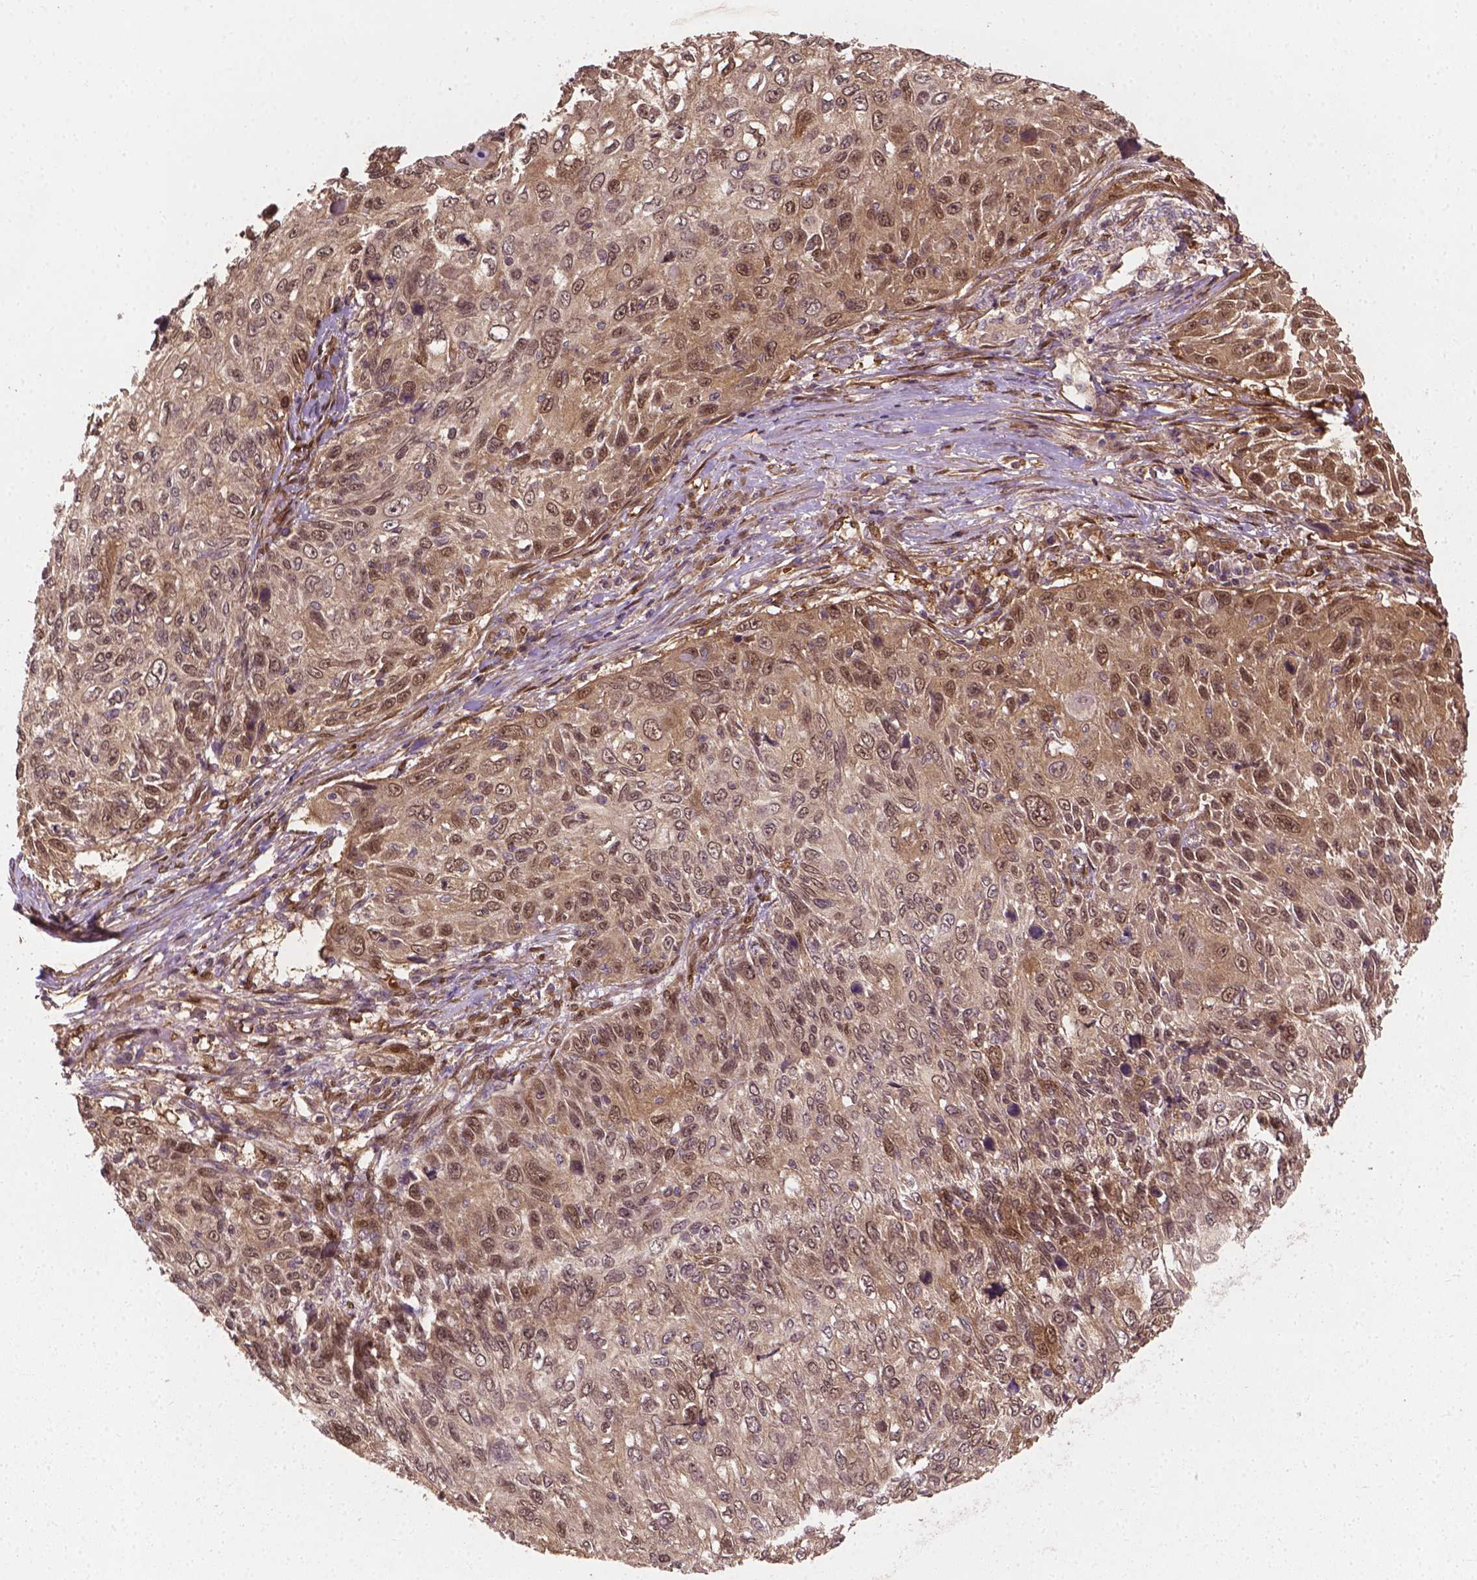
{"staining": {"intensity": "weak", "quantity": "25%-75%", "location": "cytoplasmic/membranous,nuclear"}, "tissue": "skin cancer", "cell_type": "Tumor cells", "image_type": "cancer", "snomed": [{"axis": "morphology", "description": "Squamous cell carcinoma, NOS"}, {"axis": "topography", "description": "Skin"}], "caption": "High-magnification brightfield microscopy of skin squamous cell carcinoma stained with DAB (3,3'-diaminobenzidine) (brown) and counterstained with hematoxylin (blue). tumor cells exhibit weak cytoplasmic/membranous and nuclear positivity is present in about25%-75% of cells.", "gene": "YAP1", "patient": {"sex": "male", "age": 92}}